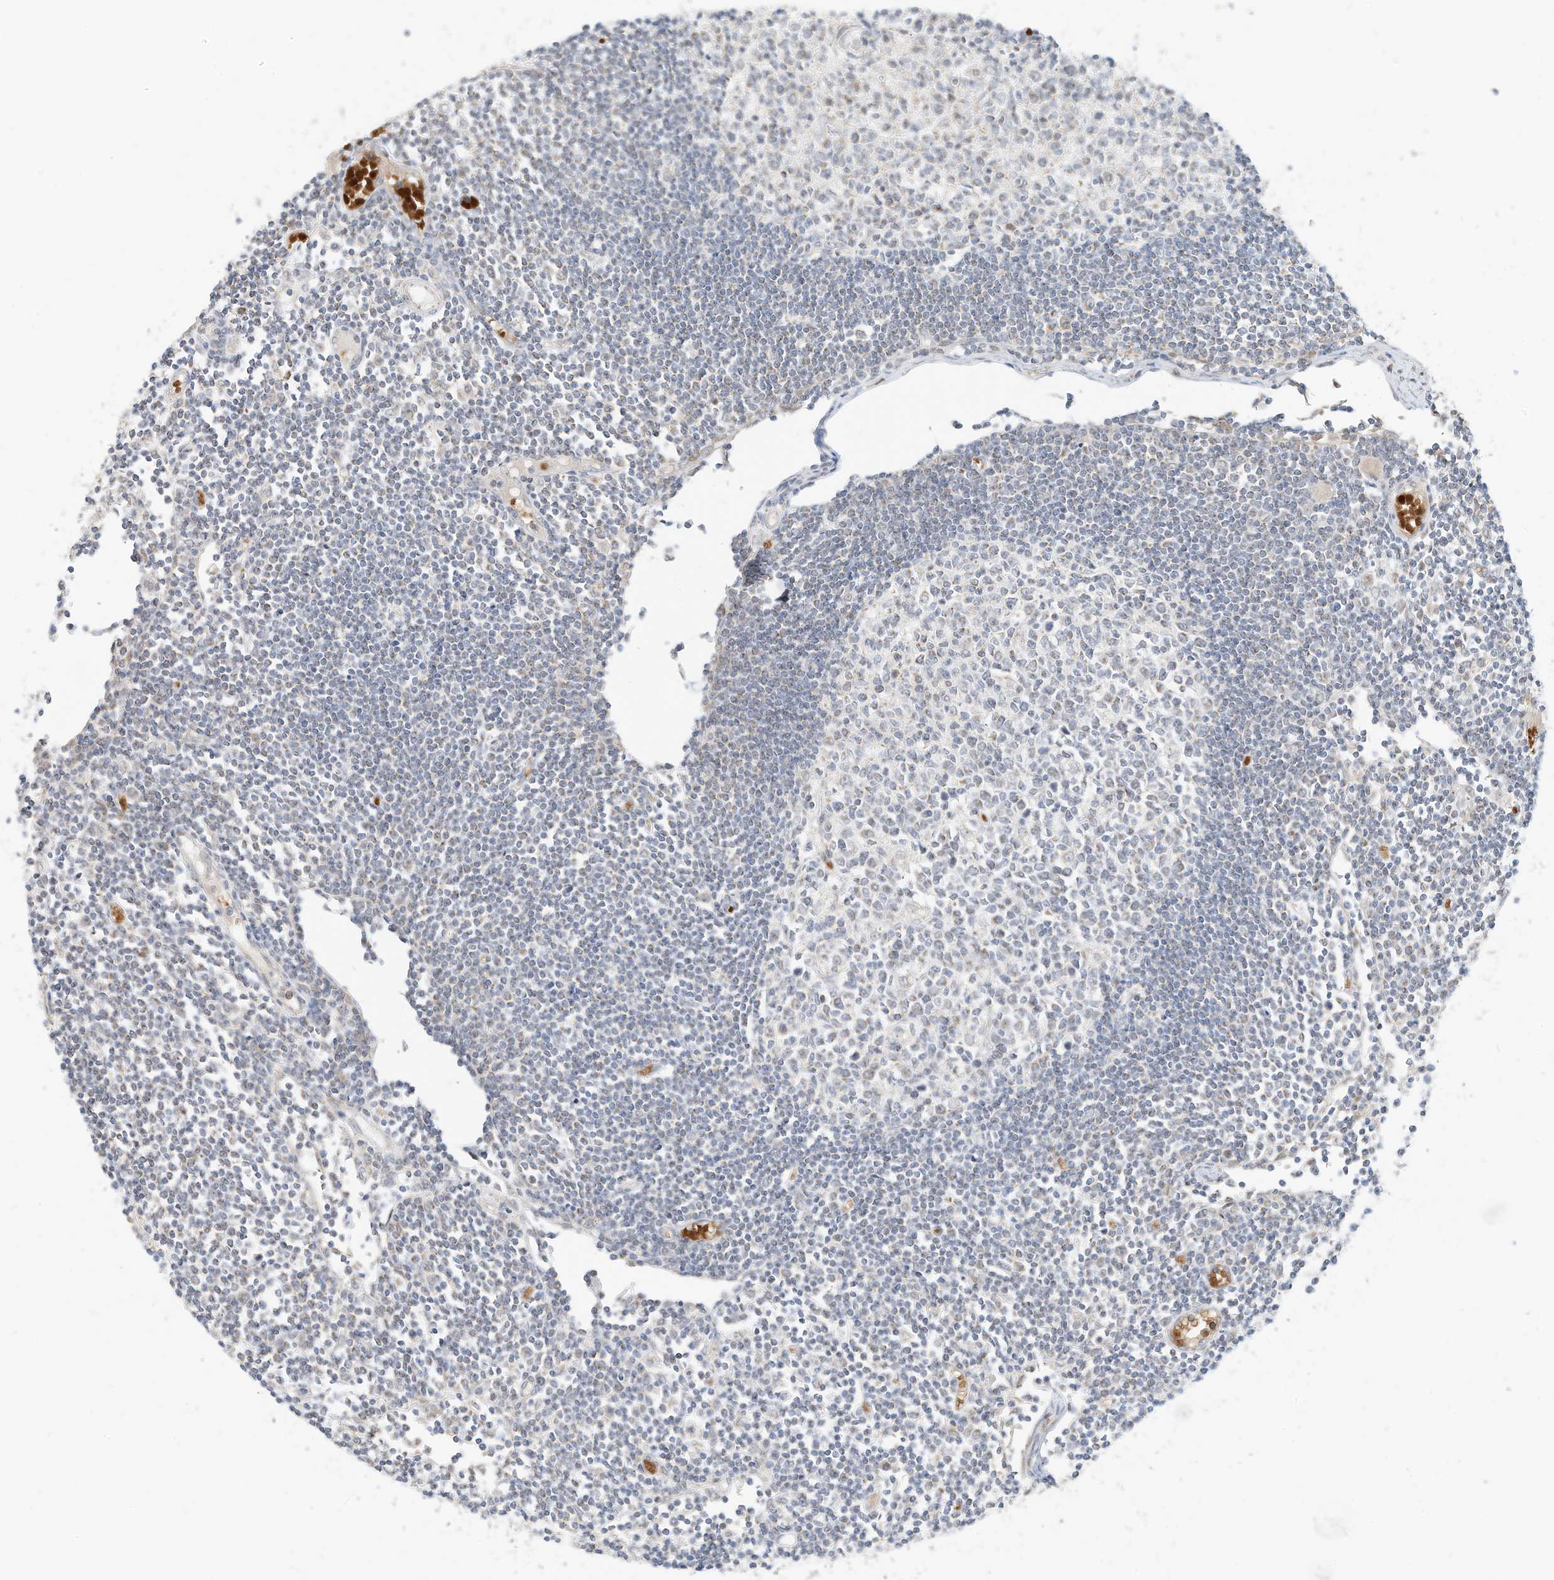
{"staining": {"intensity": "negative", "quantity": "none", "location": "none"}, "tissue": "lymph node", "cell_type": "Germinal center cells", "image_type": "normal", "snomed": [{"axis": "morphology", "description": "Normal tissue, NOS"}, {"axis": "topography", "description": "Lymph node"}], "caption": "Immunohistochemical staining of normal lymph node shows no significant expression in germinal center cells.", "gene": "MTUS2", "patient": {"sex": "female", "age": 11}}